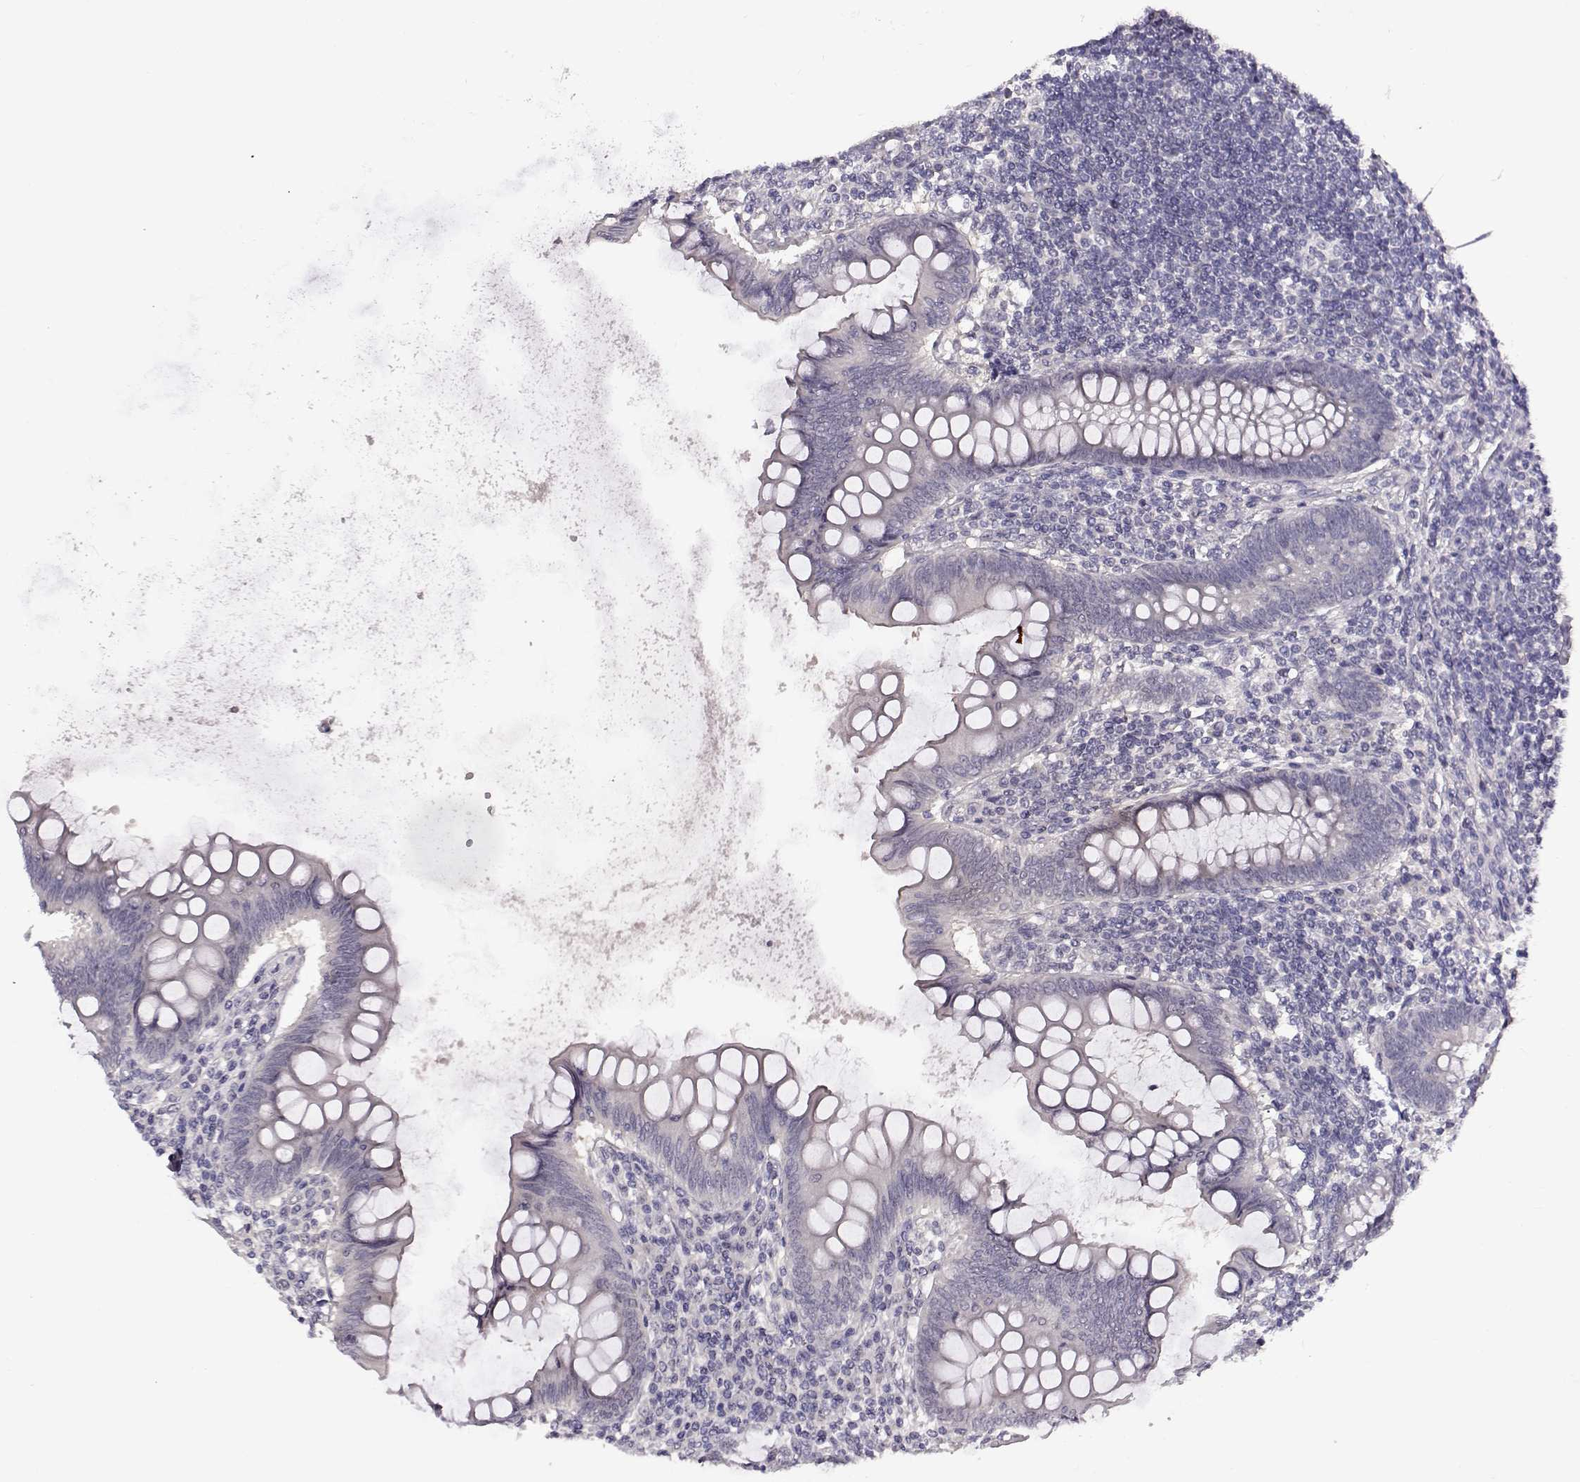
{"staining": {"intensity": "negative", "quantity": "none", "location": "none"}, "tissue": "appendix", "cell_type": "Glandular cells", "image_type": "normal", "snomed": [{"axis": "morphology", "description": "Normal tissue, NOS"}, {"axis": "topography", "description": "Appendix"}], "caption": "The photomicrograph demonstrates no significant positivity in glandular cells of appendix.", "gene": "C10orf62", "patient": {"sex": "female", "age": 57}}